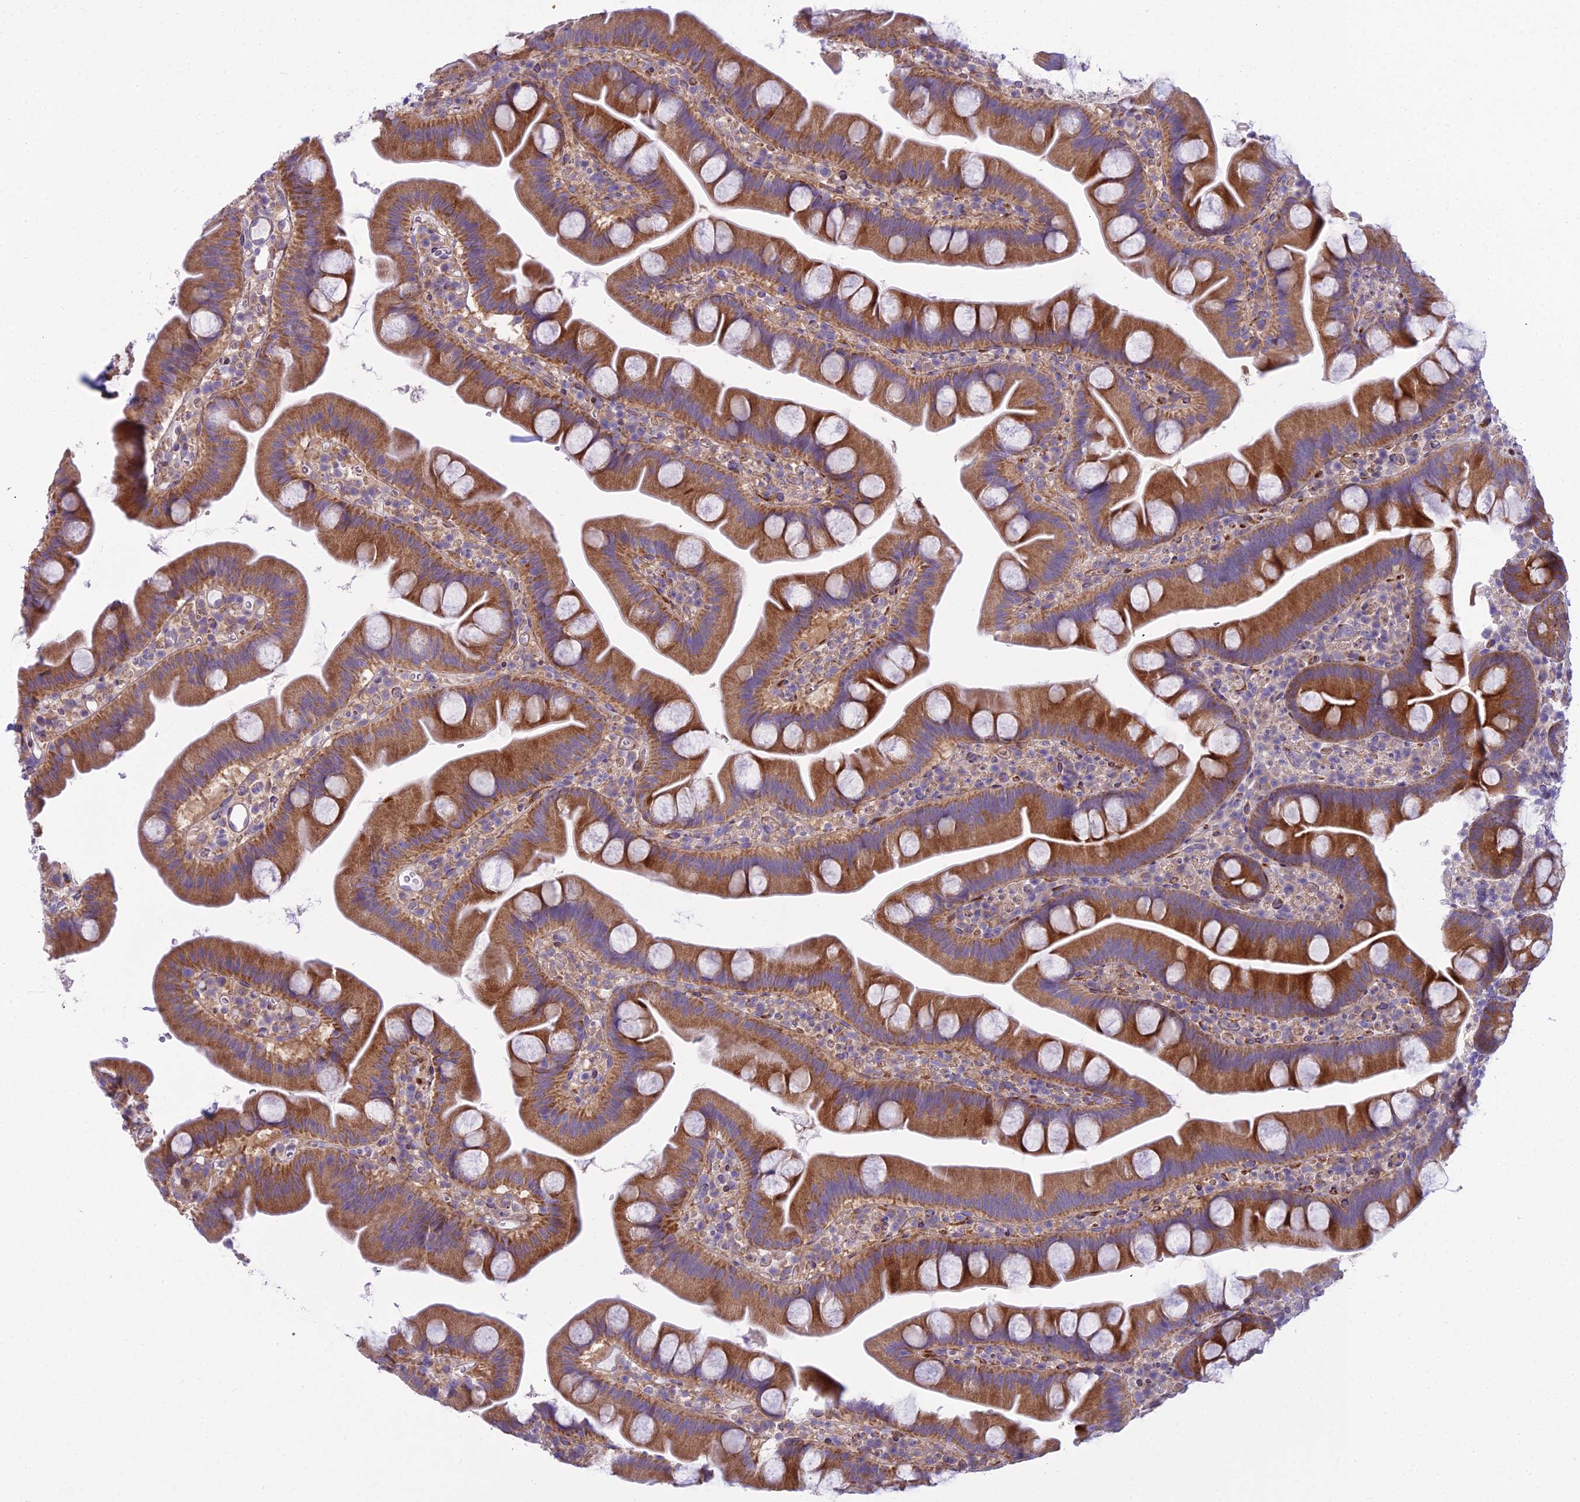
{"staining": {"intensity": "moderate", "quantity": ">75%", "location": "cytoplasmic/membranous"}, "tissue": "small intestine", "cell_type": "Glandular cells", "image_type": "normal", "snomed": [{"axis": "morphology", "description": "Normal tissue, NOS"}, {"axis": "topography", "description": "Small intestine"}], "caption": "Protein positivity by IHC displays moderate cytoplasmic/membranous positivity in about >75% of glandular cells in unremarkable small intestine. Immunohistochemistry stains the protein in brown and the nuclei are stained blue.", "gene": "PCDHB14", "patient": {"sex": "female", "age": 68}}